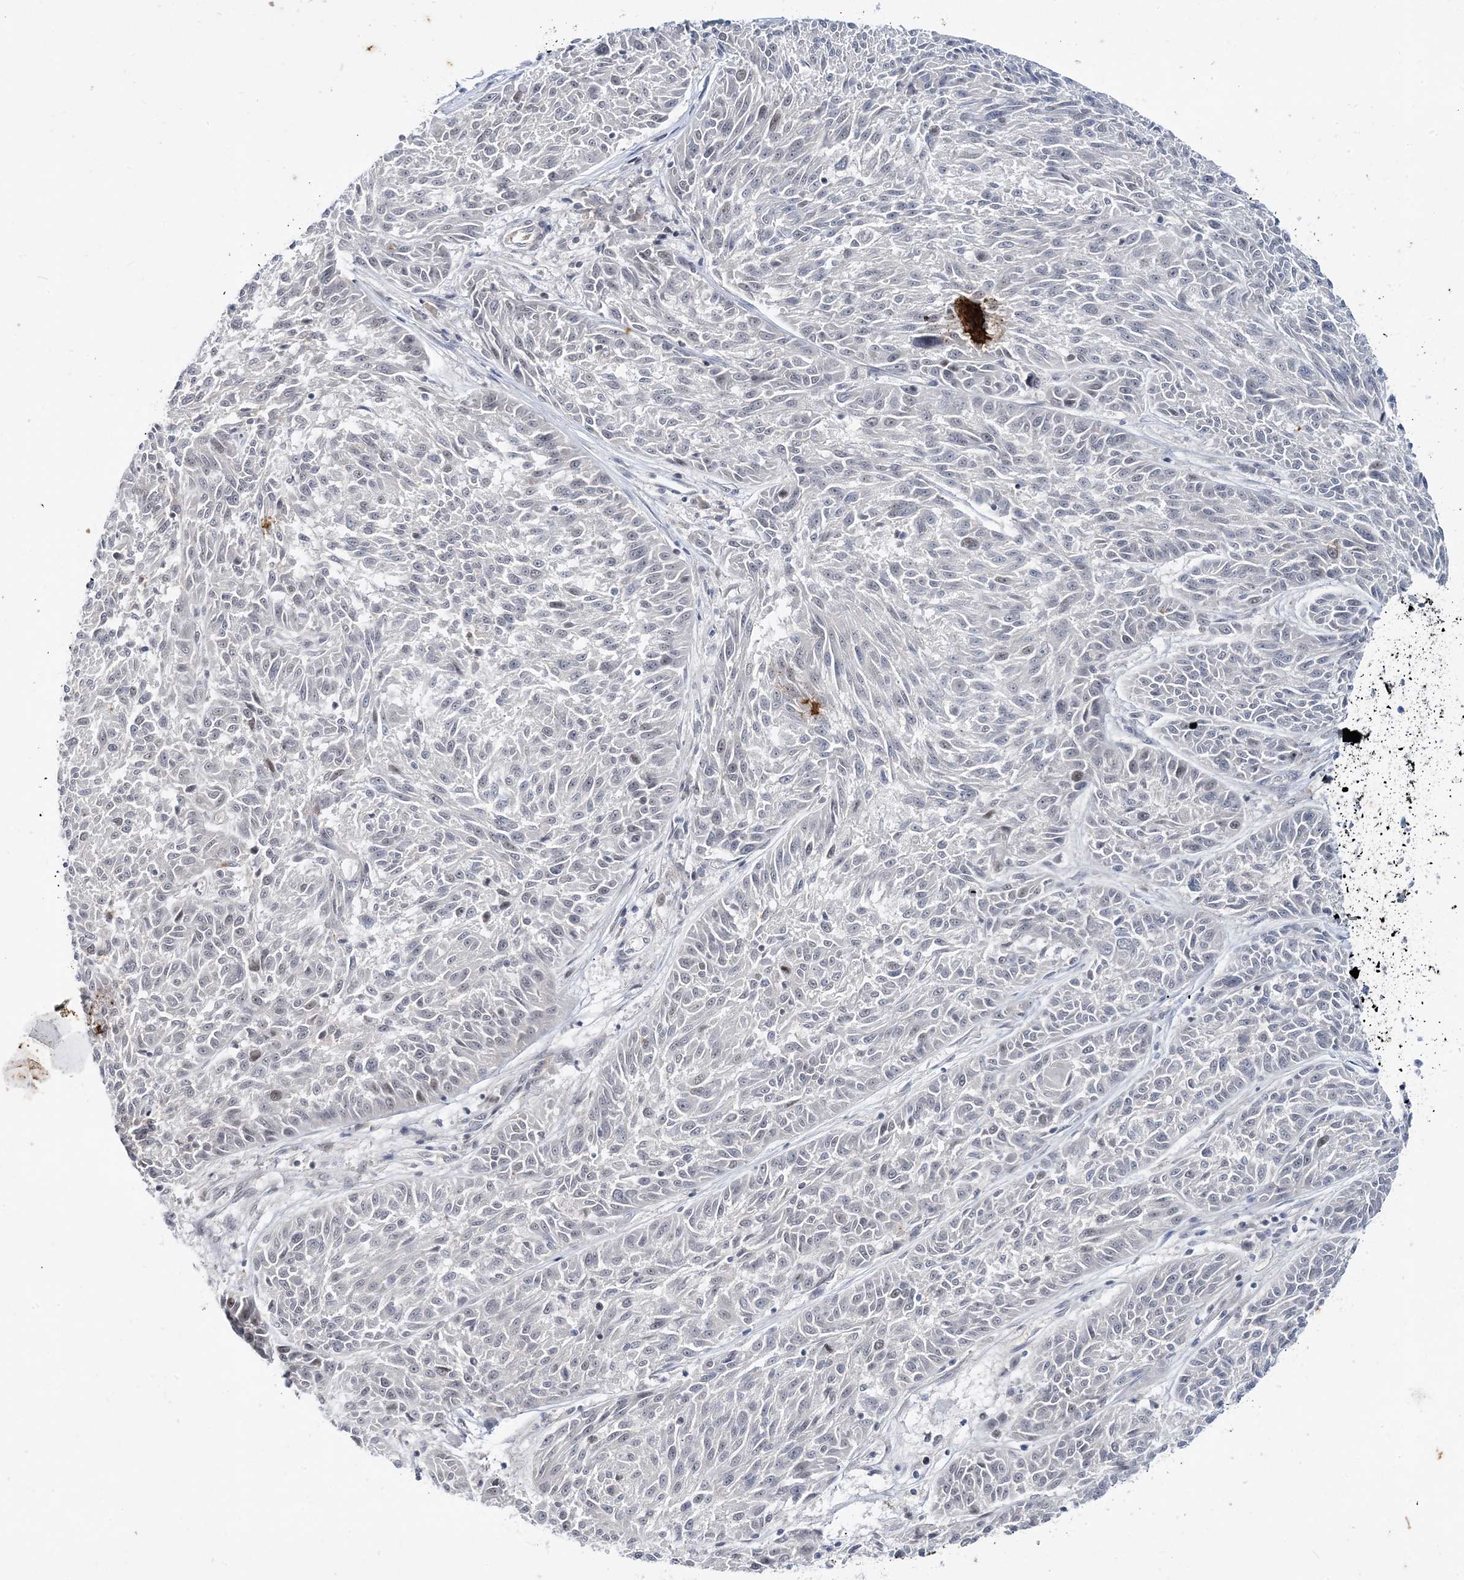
{"staining": {"intensity": "negative", "quantity": "none", "location": "none"}, "tissue": "melanoma", "cell_type": "Tumor cells", "image_type": "cancer", "snomed": [{"axis": "morphology", "description": "Malignant melanoma, NOS"}, {"axis": "topography", "description": "Skin"}], "caption": "This is an IHC histopathology image of human malignant melanoma. There is no positivity in tumor cells.", "gene": "LEXM", "patient": {"sex": "male", "age": 53}}